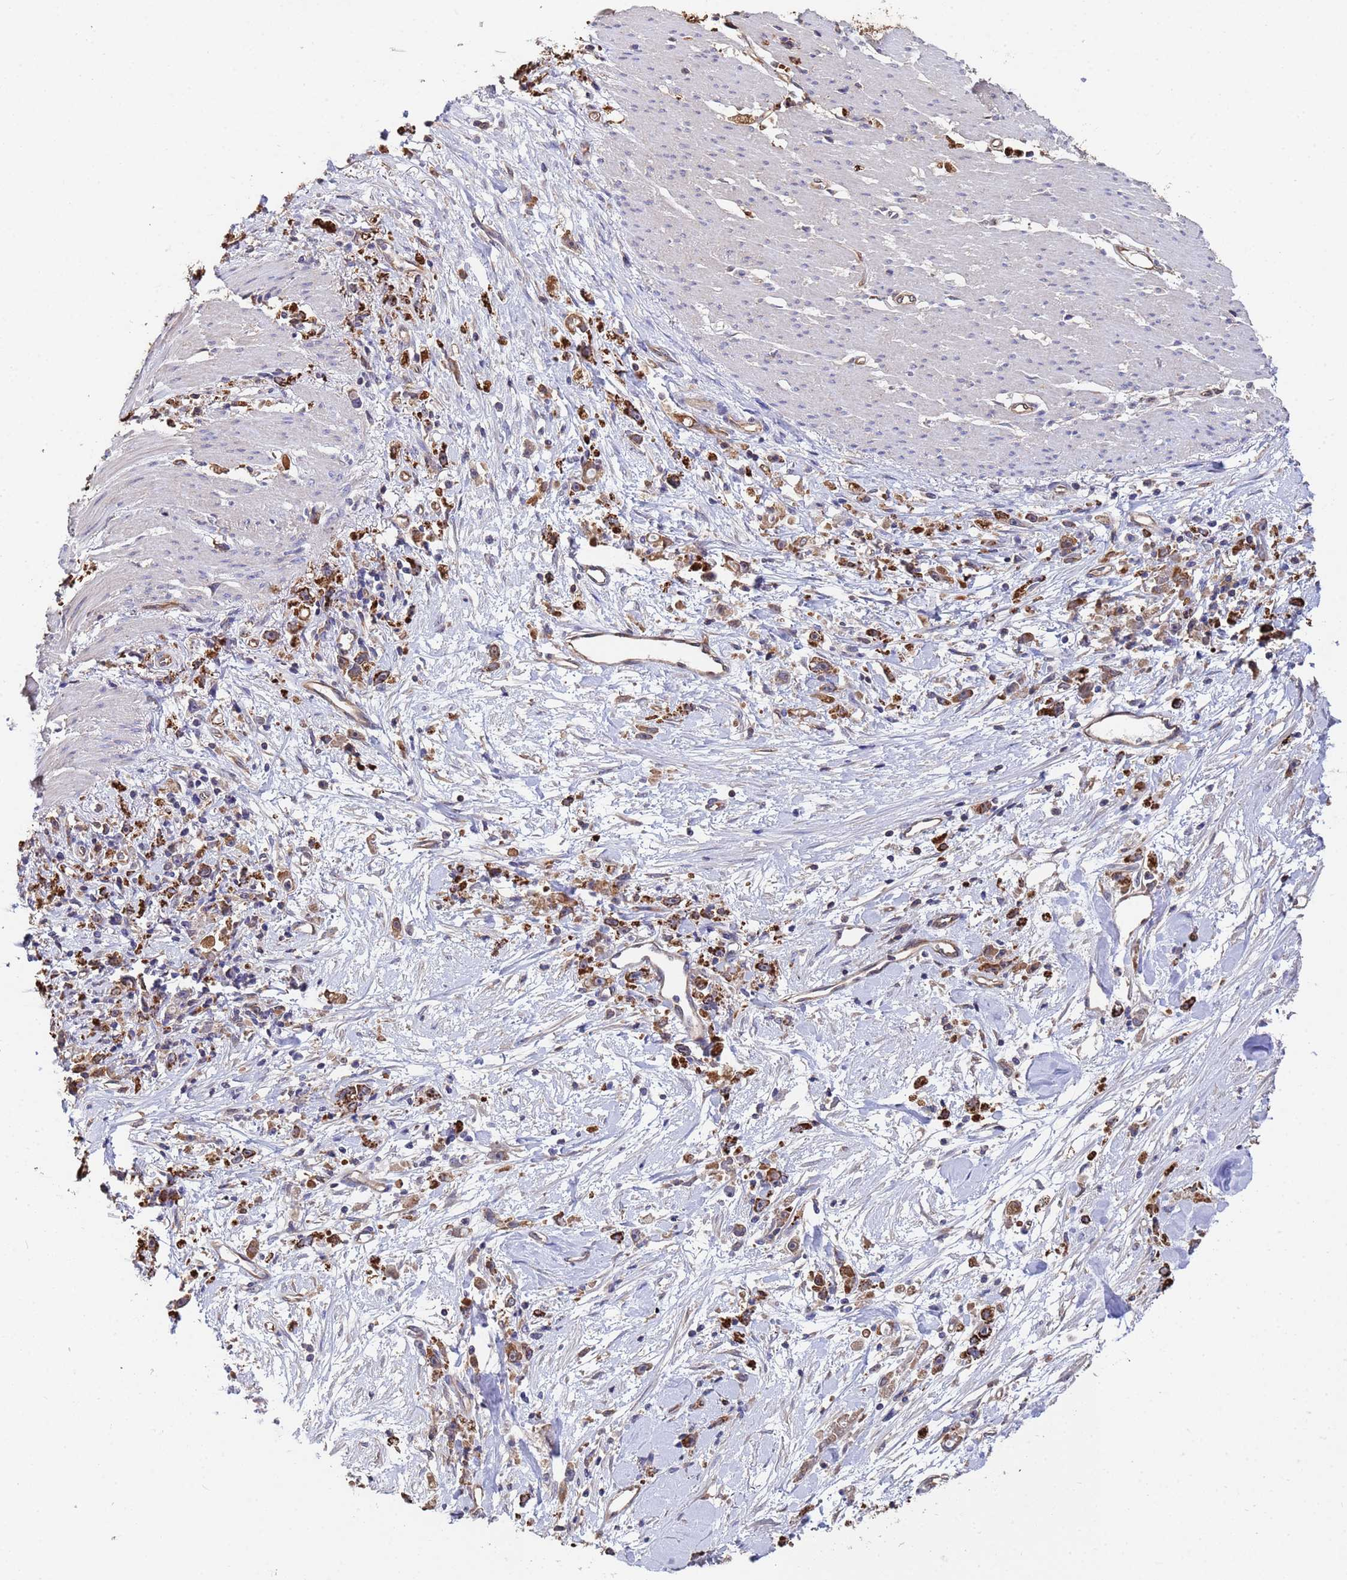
{"staining": {"intensity": "strong", "quantity": ">75%", "location": "cytoplasmic/membranous"}, "tissue": "stomach cancer", "cell_type": "Tumor cells", "image_type": "cancer", "snomed": [{"axis": "morphology", "description": "Adenocarcinoma, NOS"}, {"axis": "topography", "description": "Stomach"}], "caption": "Brown immunohistochemical staining in human stomach cancer (adenocarcinoma) displays strong cytoplasmic/membranous staining in approximately >75% of tumor cells.", "gene": "FAM25A", "patient": {"sex": "female", "age": 59}}